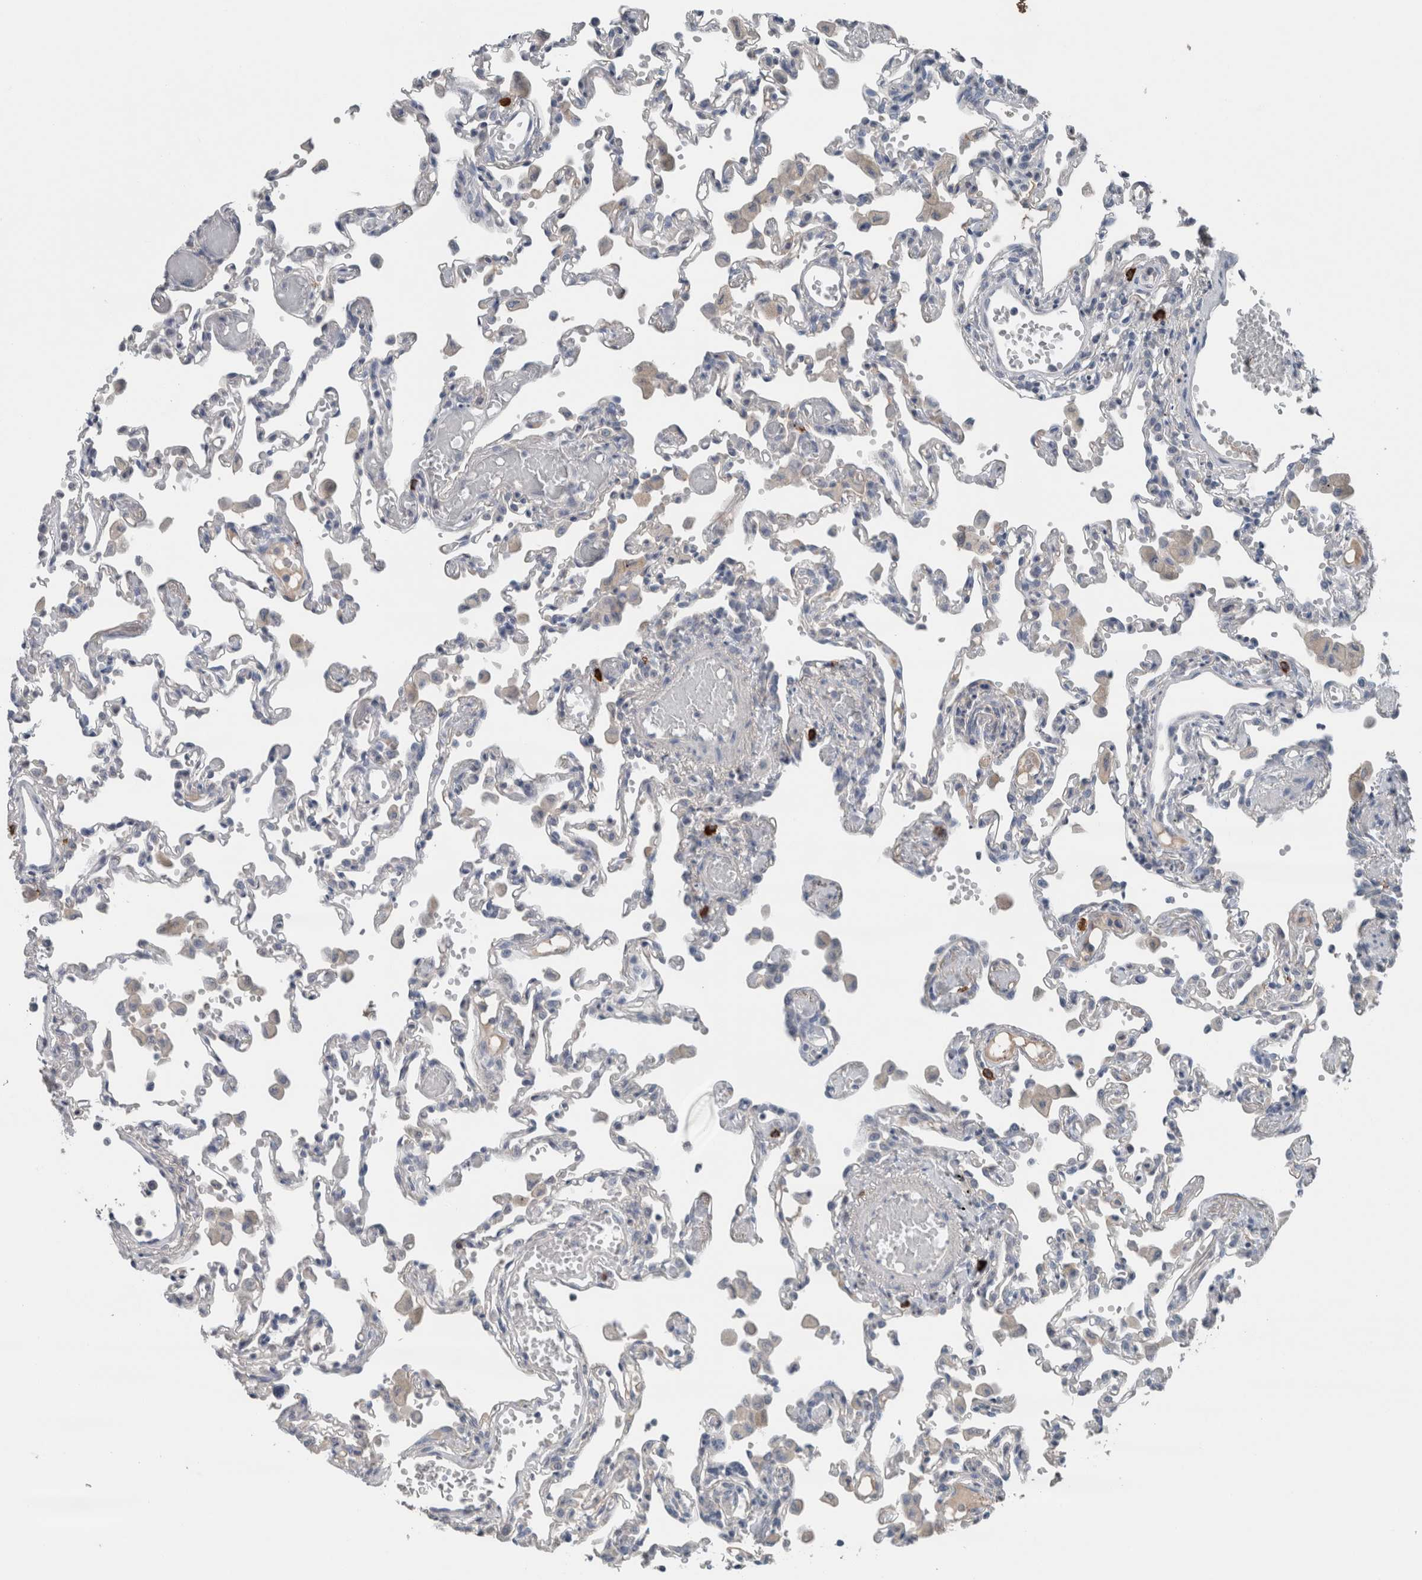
{"staining": {"intensity": "strong", "quantity": "<25%", "location": "cytoplasmic/membranous"}, "tissue": "lung", "cell_type": "Alveolar cells", "image_type": "normal", "snomed": [{"axis": "morphology", "description": "Normal tissue, NOS"}, {"axis": "topography", "description": "Bronchus"}, {"axis": "topography", "description": "Lung"}], "caption": "A photomicrograph of lung stained for a protein exhibits strong cytoplasmic/membranous brown staining in alveolar cells. (brown staining indicates protein expression, while blue staining denotes nuclei).", "gene": "CRNN", "patient": {"sex": "female", "age": 49}}